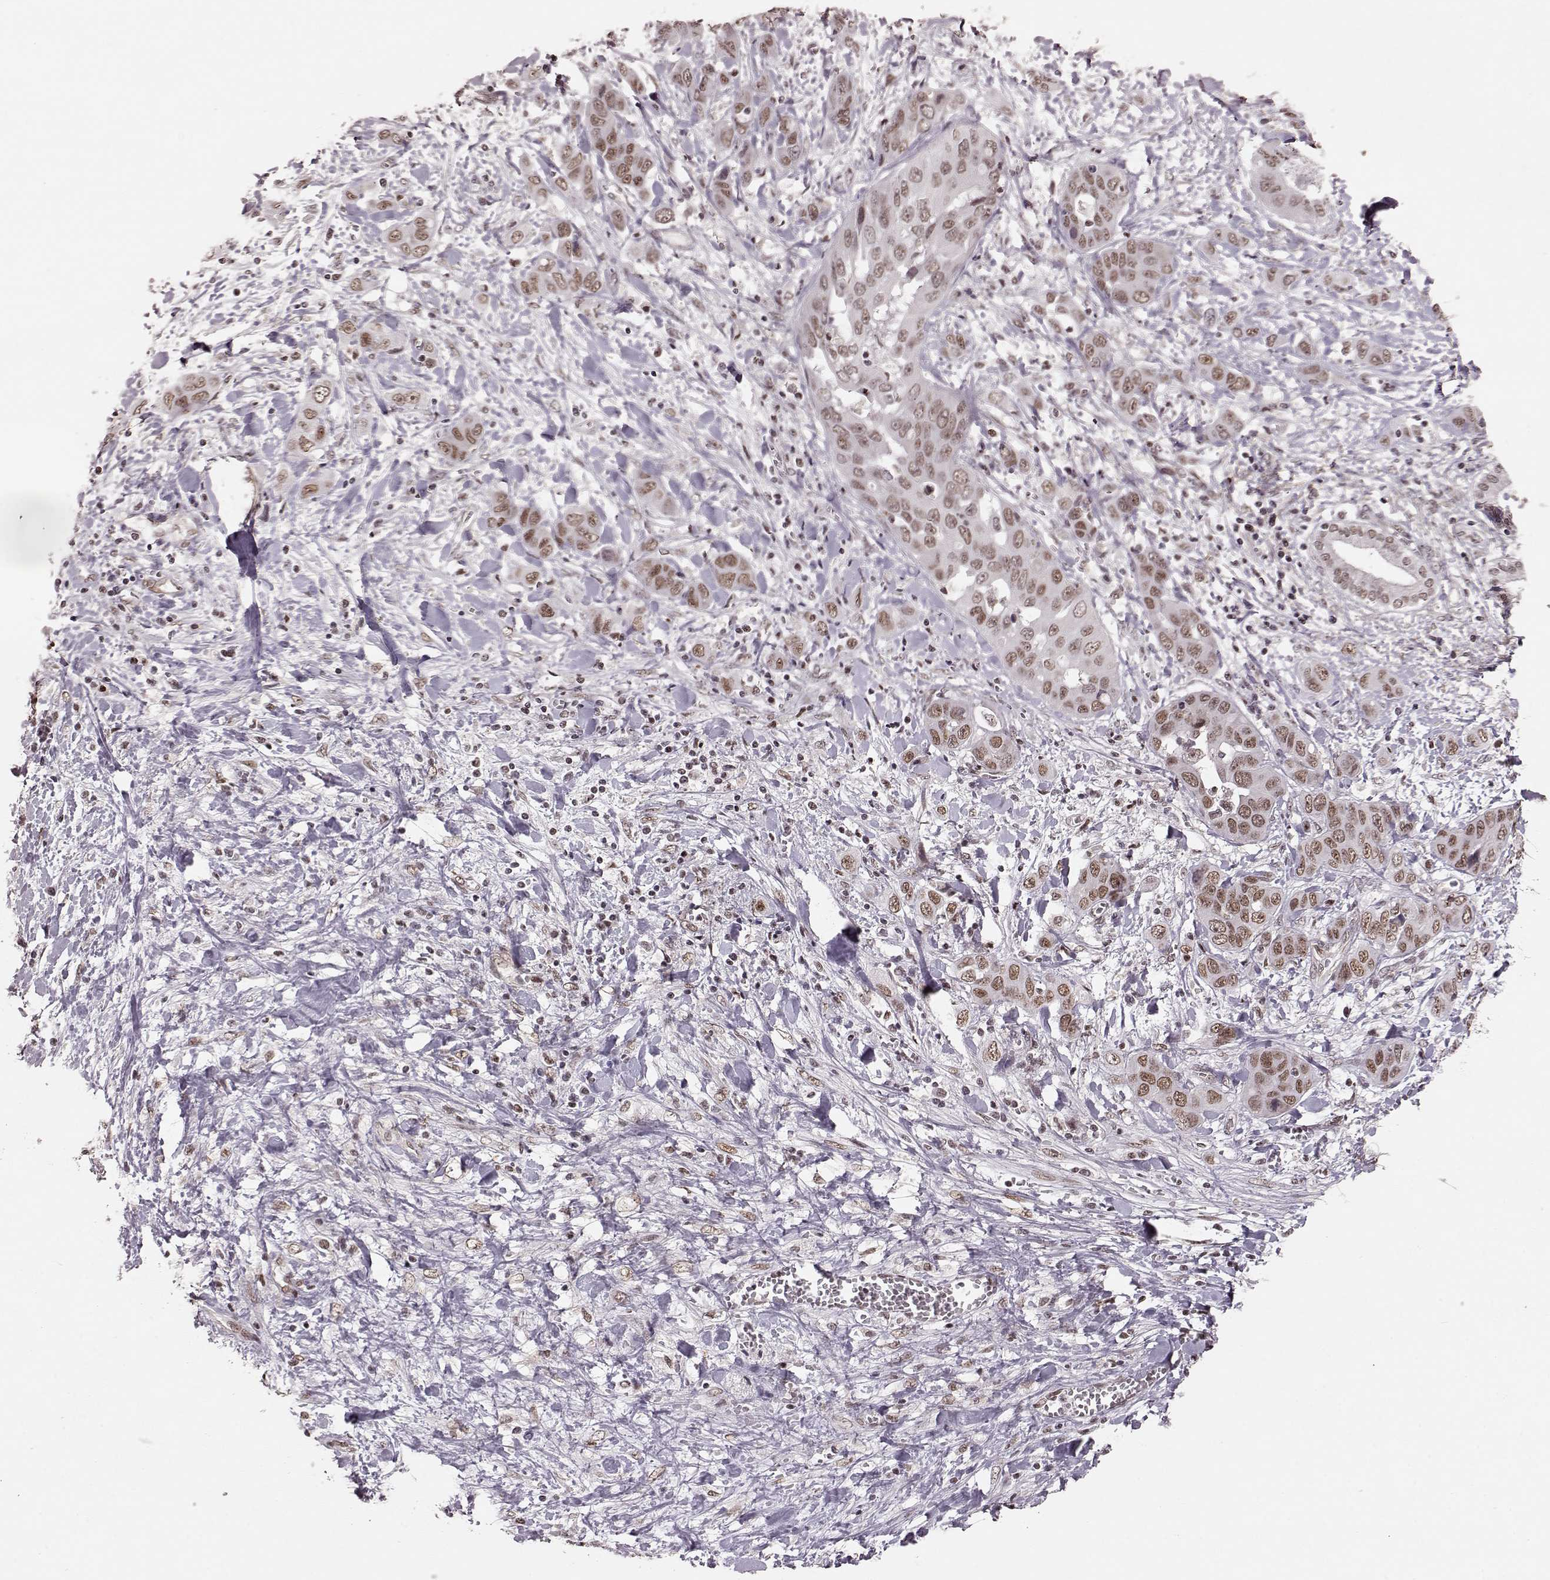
{"staining": {"intensity": "moderate", "quantity": ">75%", "location": "nuclear"}, "tissue": "liver cancer", "cell_type": "Tumor cells", "image_type": "cancer", "snomed": [{"axis": "morphology", "description": "Cholangiocarcinoma"}, {"axis": "topography", "description": "Liver"}], "caption": "Immunohistochemistry (IHC) (DAB) staining of liver cancer reveals moderate nuclear protein expression in about >75% of tumor cells.", "gene": "RRAGD", "patient": {"sex": "female", "age": 52}}